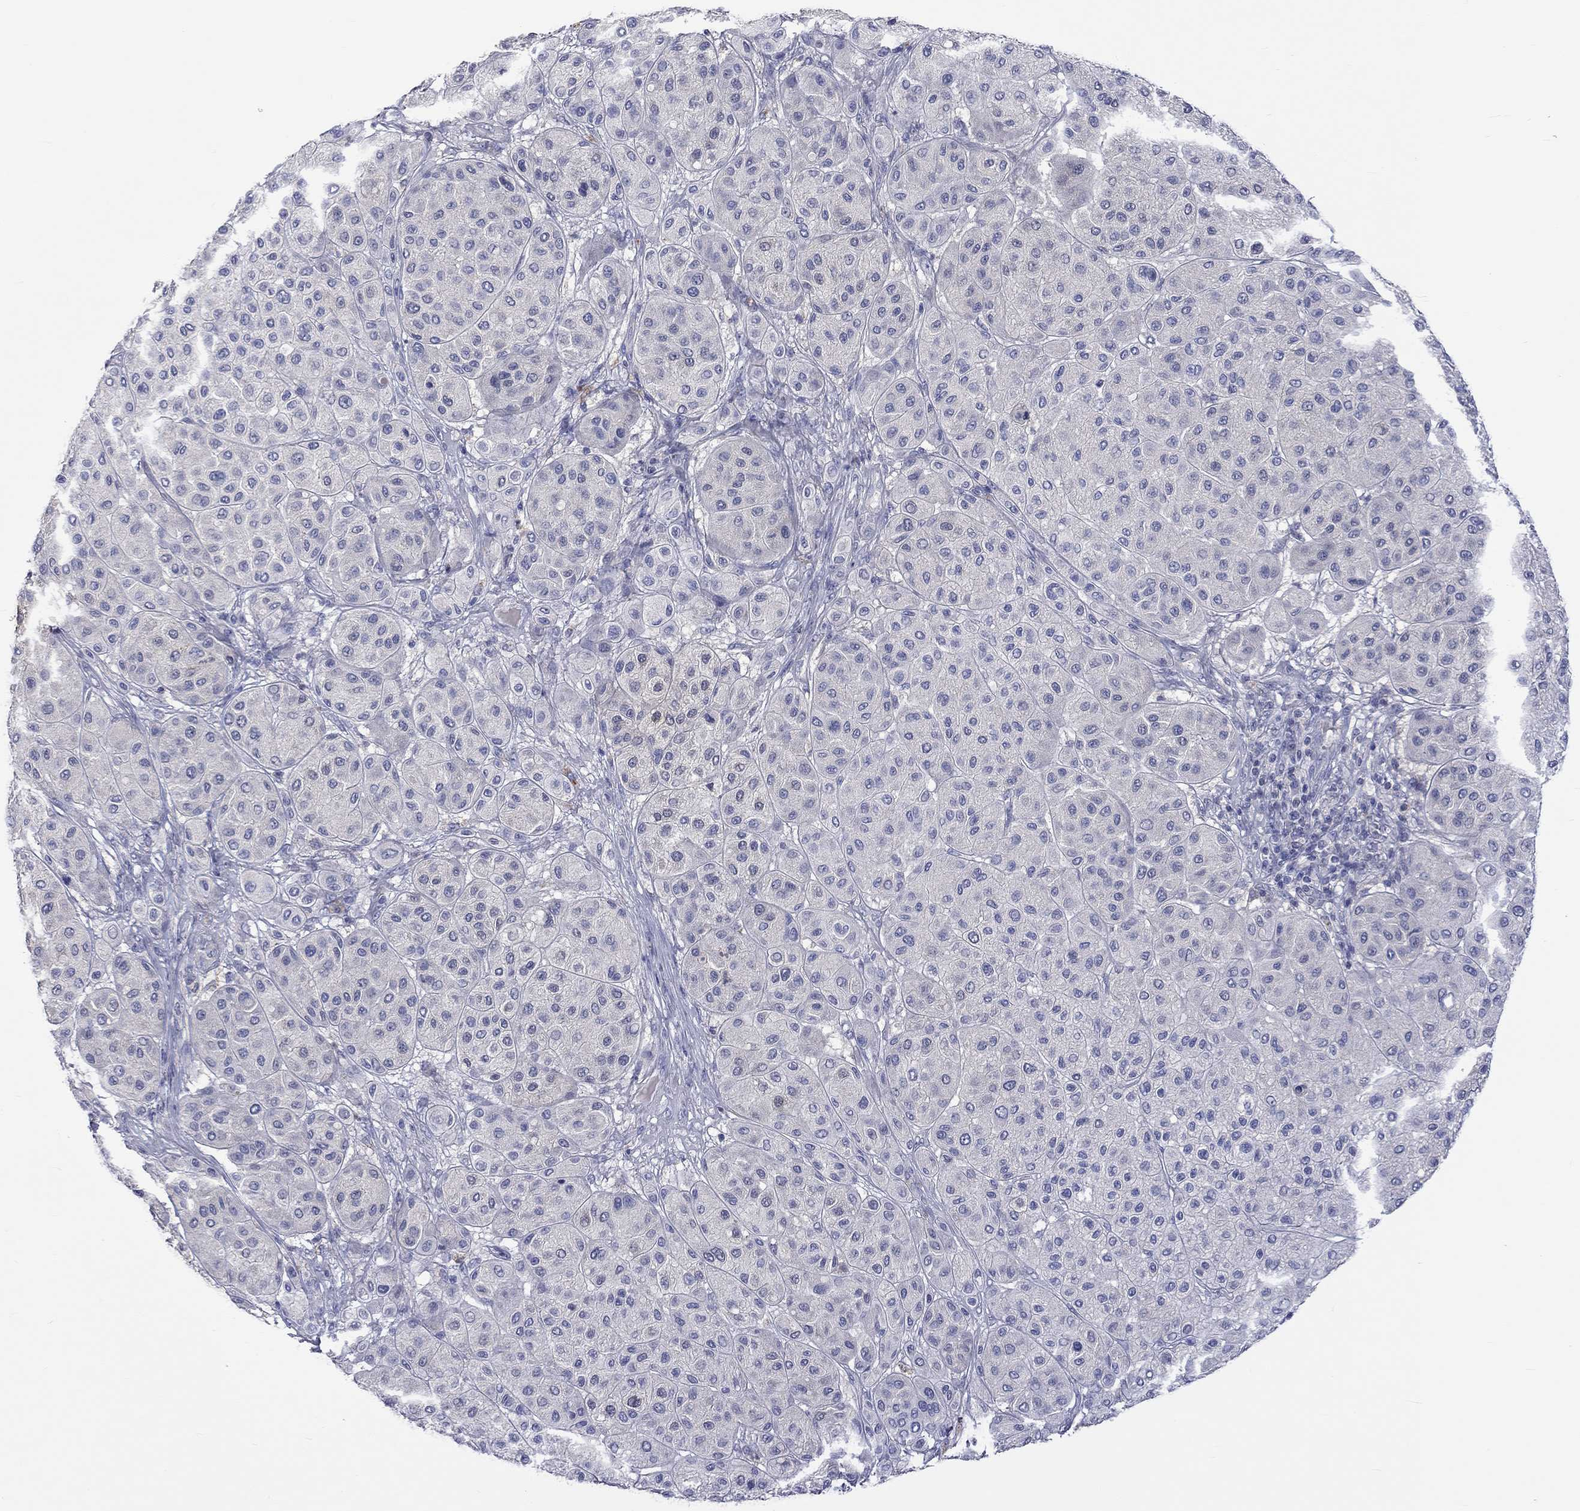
{"staining": {"intensity": "negative", "quantity": "none", "location": "none"}, "tissue": "melanoma", "cell_type": "Tumor cells", "image_type": "cancer", "snomed": [{"axis": "morphology", "description": "Malignant melanoma, Metastatic site"}, {"axis": "topography", "description": "Smooth muscle"}], "caption": "An immunohistochemistry histopathology image of malignant melanoma (metastatic site) is shown. There is no staining in tumor cells of malignant melanoma (metastatic site).", "gene": "LRFN4", "patient": {"sex": "male", "age": 41}}